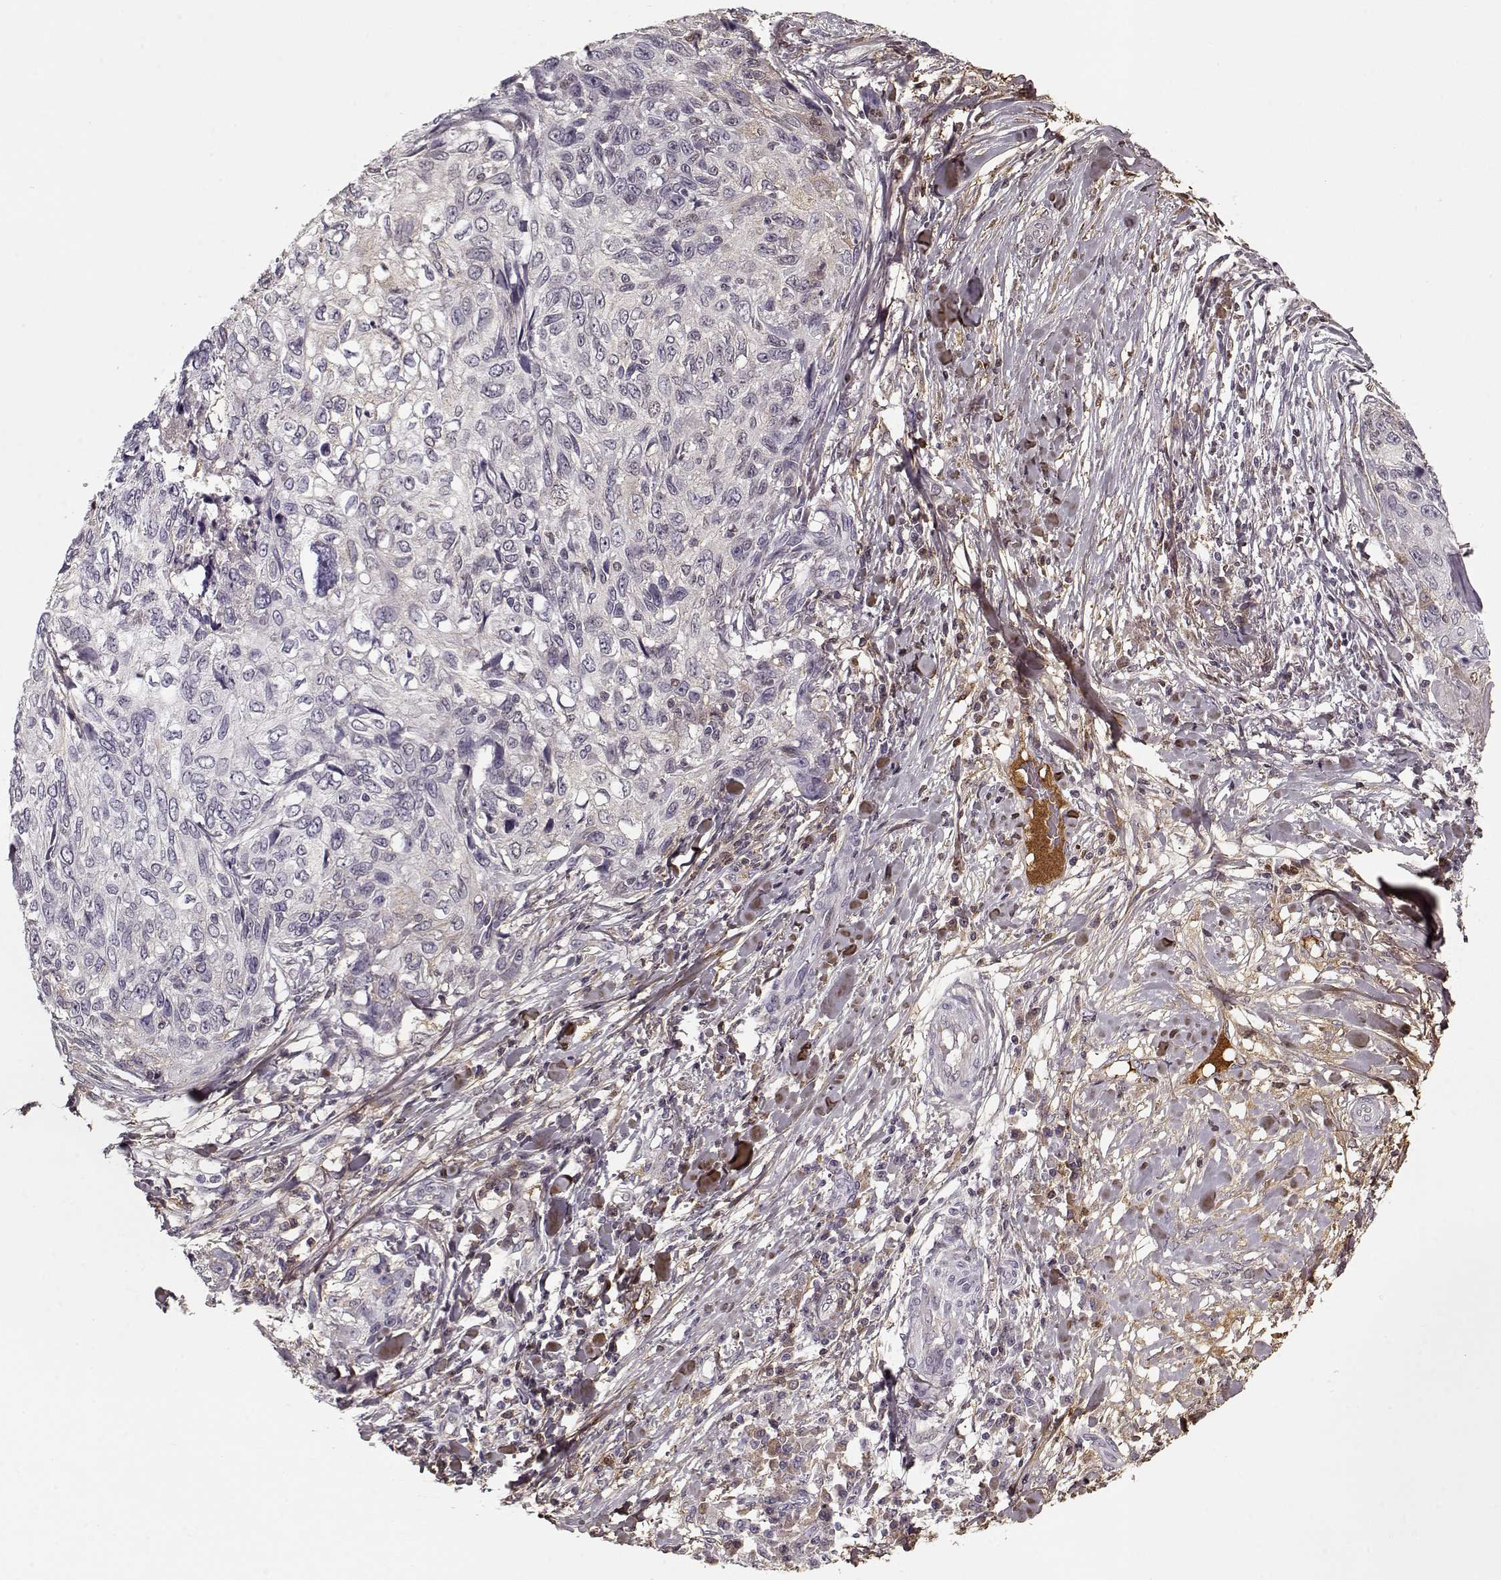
{"staining": {"intensity": "weak", "quantity": "<25%", "location": "cytoplasmic/membranous"}, "tissue": "skin cancer", "cell_type": "Tumor cells", "image_type": "cancer", "snomed": [{"axis": "morphology", "description": "Squamous cell carcinoma, NOS"}, {"axis": "topography", "description": "Skin"}], "caption": "DAB (3,3'-diaminobenzidine) immunohistochemical staining of human skin squamous cell carcinoma shows no significant staining in tumor cells.", "gene": "LUM", "patient": {"sex": "male", "age": 92}}